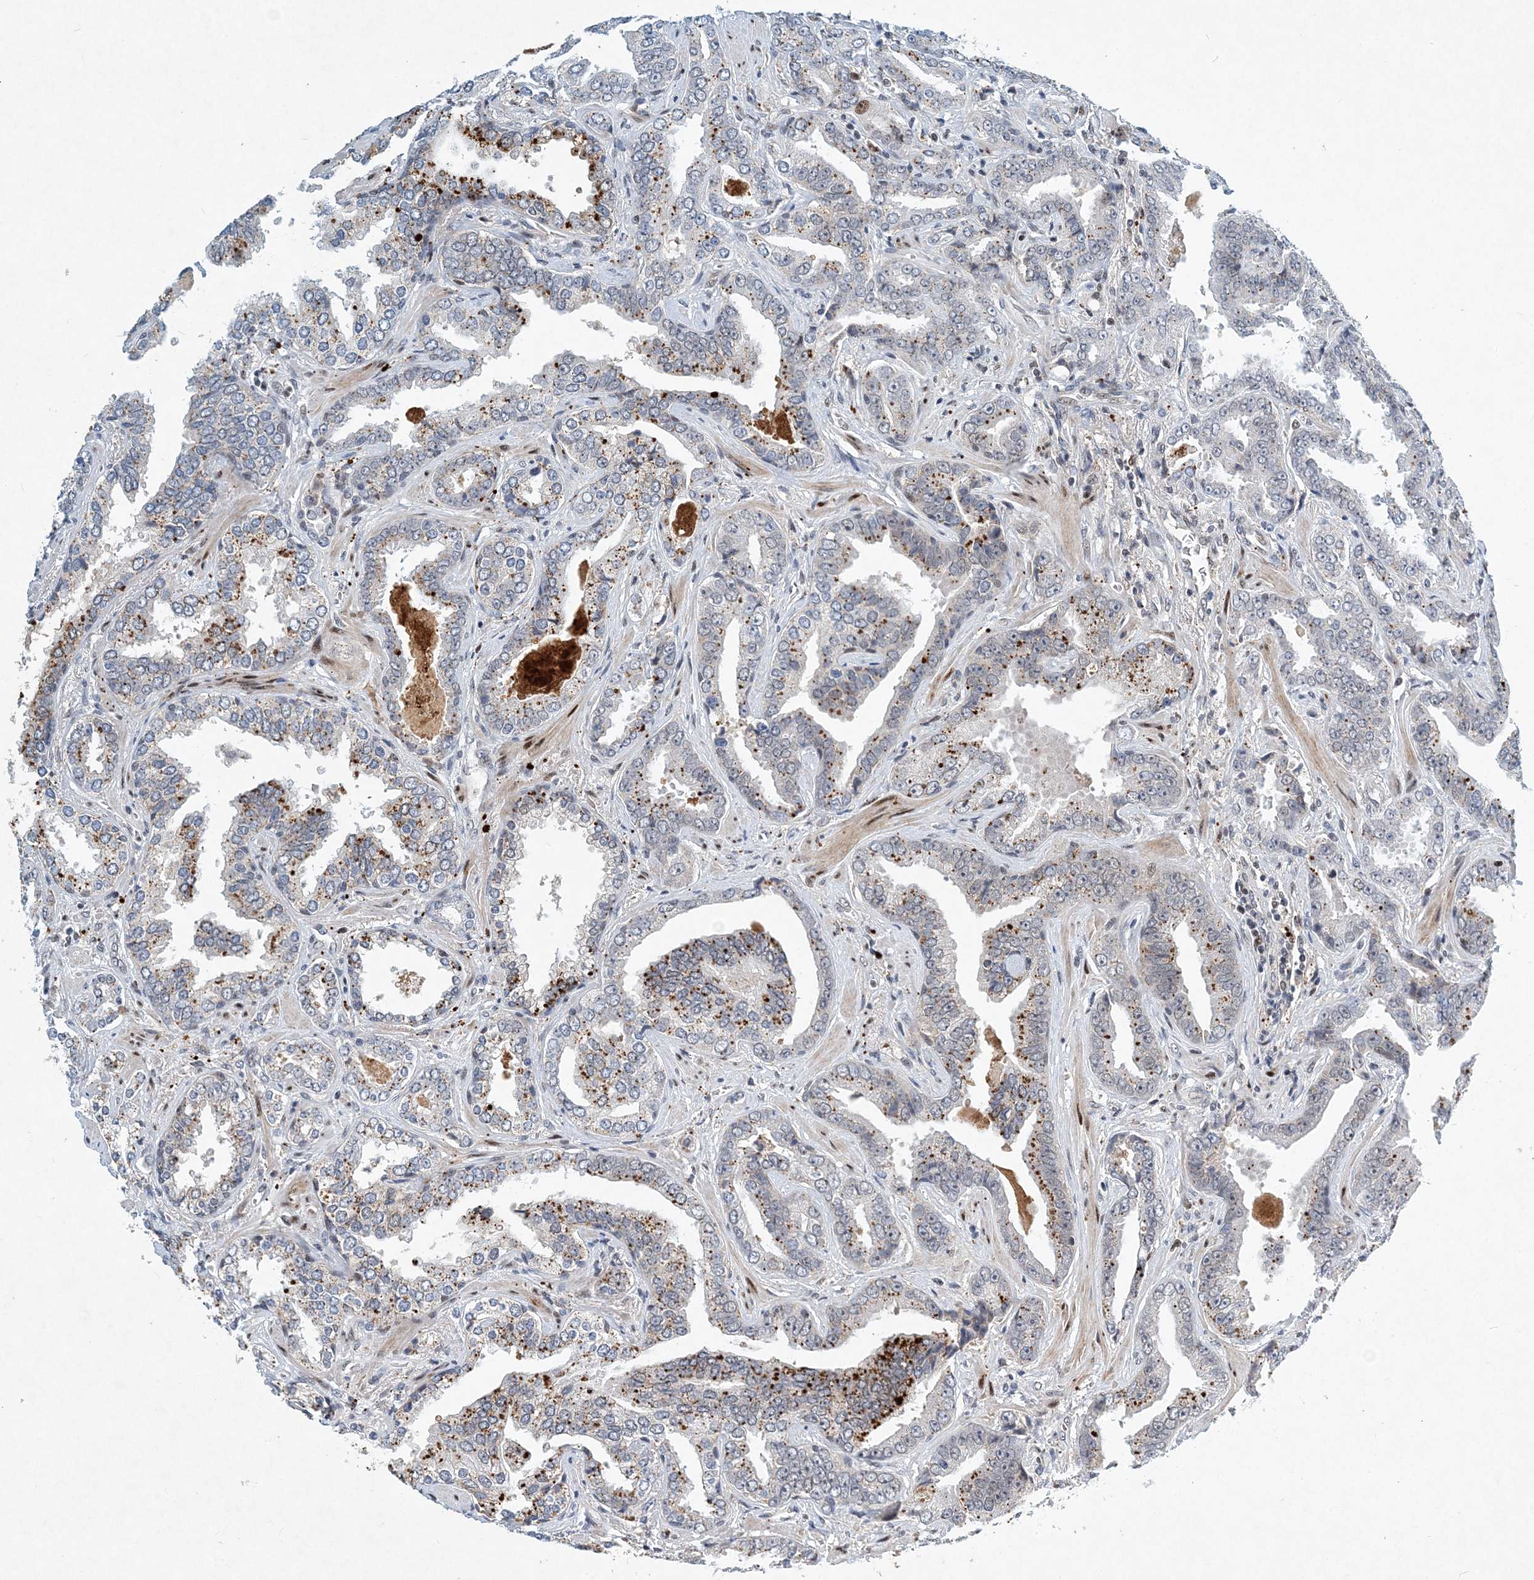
{"staining": {"intensity": "moderate", "quantity": "<25%", "location": "cytoplasmic/membranous"}, "tissue": "prostate cancer", "cell_type": "Tumor cells", "image_type": "cancer", "snomed": [{"axis": "morphology", "description": "Adenocarcinoma, Low grade"}, {"axis": "topography", "description": "Prostate"}], "caption": "Protein expression analysis of human prostate adenocarcinoma (low-grade) reveals moderate cytoplasmic/membranous positivity in approximately <25% of tumor cells.", "gene": "KPNA4", "patient": {"sex": "male", "age": 60}}